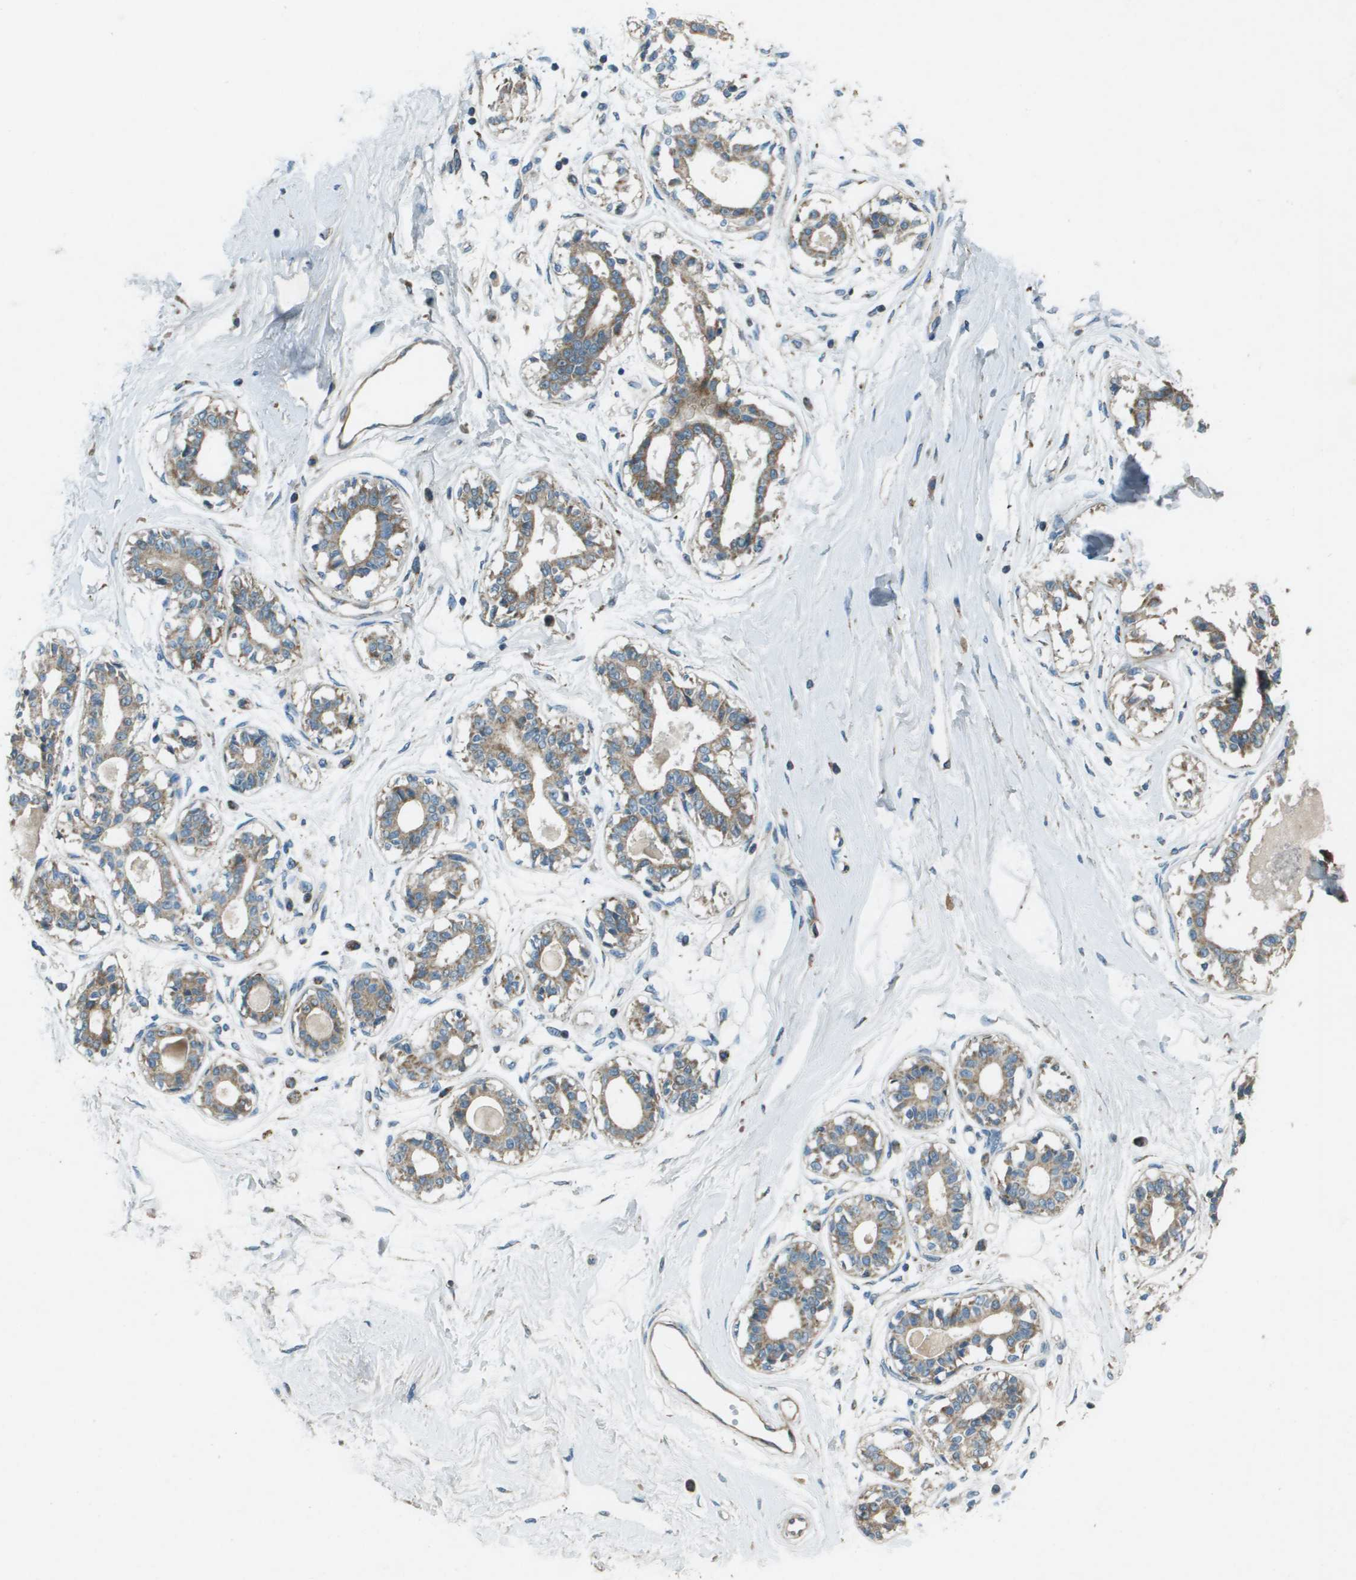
{"staining": {"intensity": "negative", "quantity": "none", "location": "none"}, "tissue": "breast", "cell_type": "Adipocytes", "image_type": "normal", "snomed": [{"axis": "morphology", "description": "Normal tissue, NOS"}, {"axis": "topography", "description": "Breast"}], "caption": "The photomicrograph reveals no staining of adipocytes in unremarkable breast.", "gene": "MIGA1", "patient": {"sex": "female", "age": 45}}